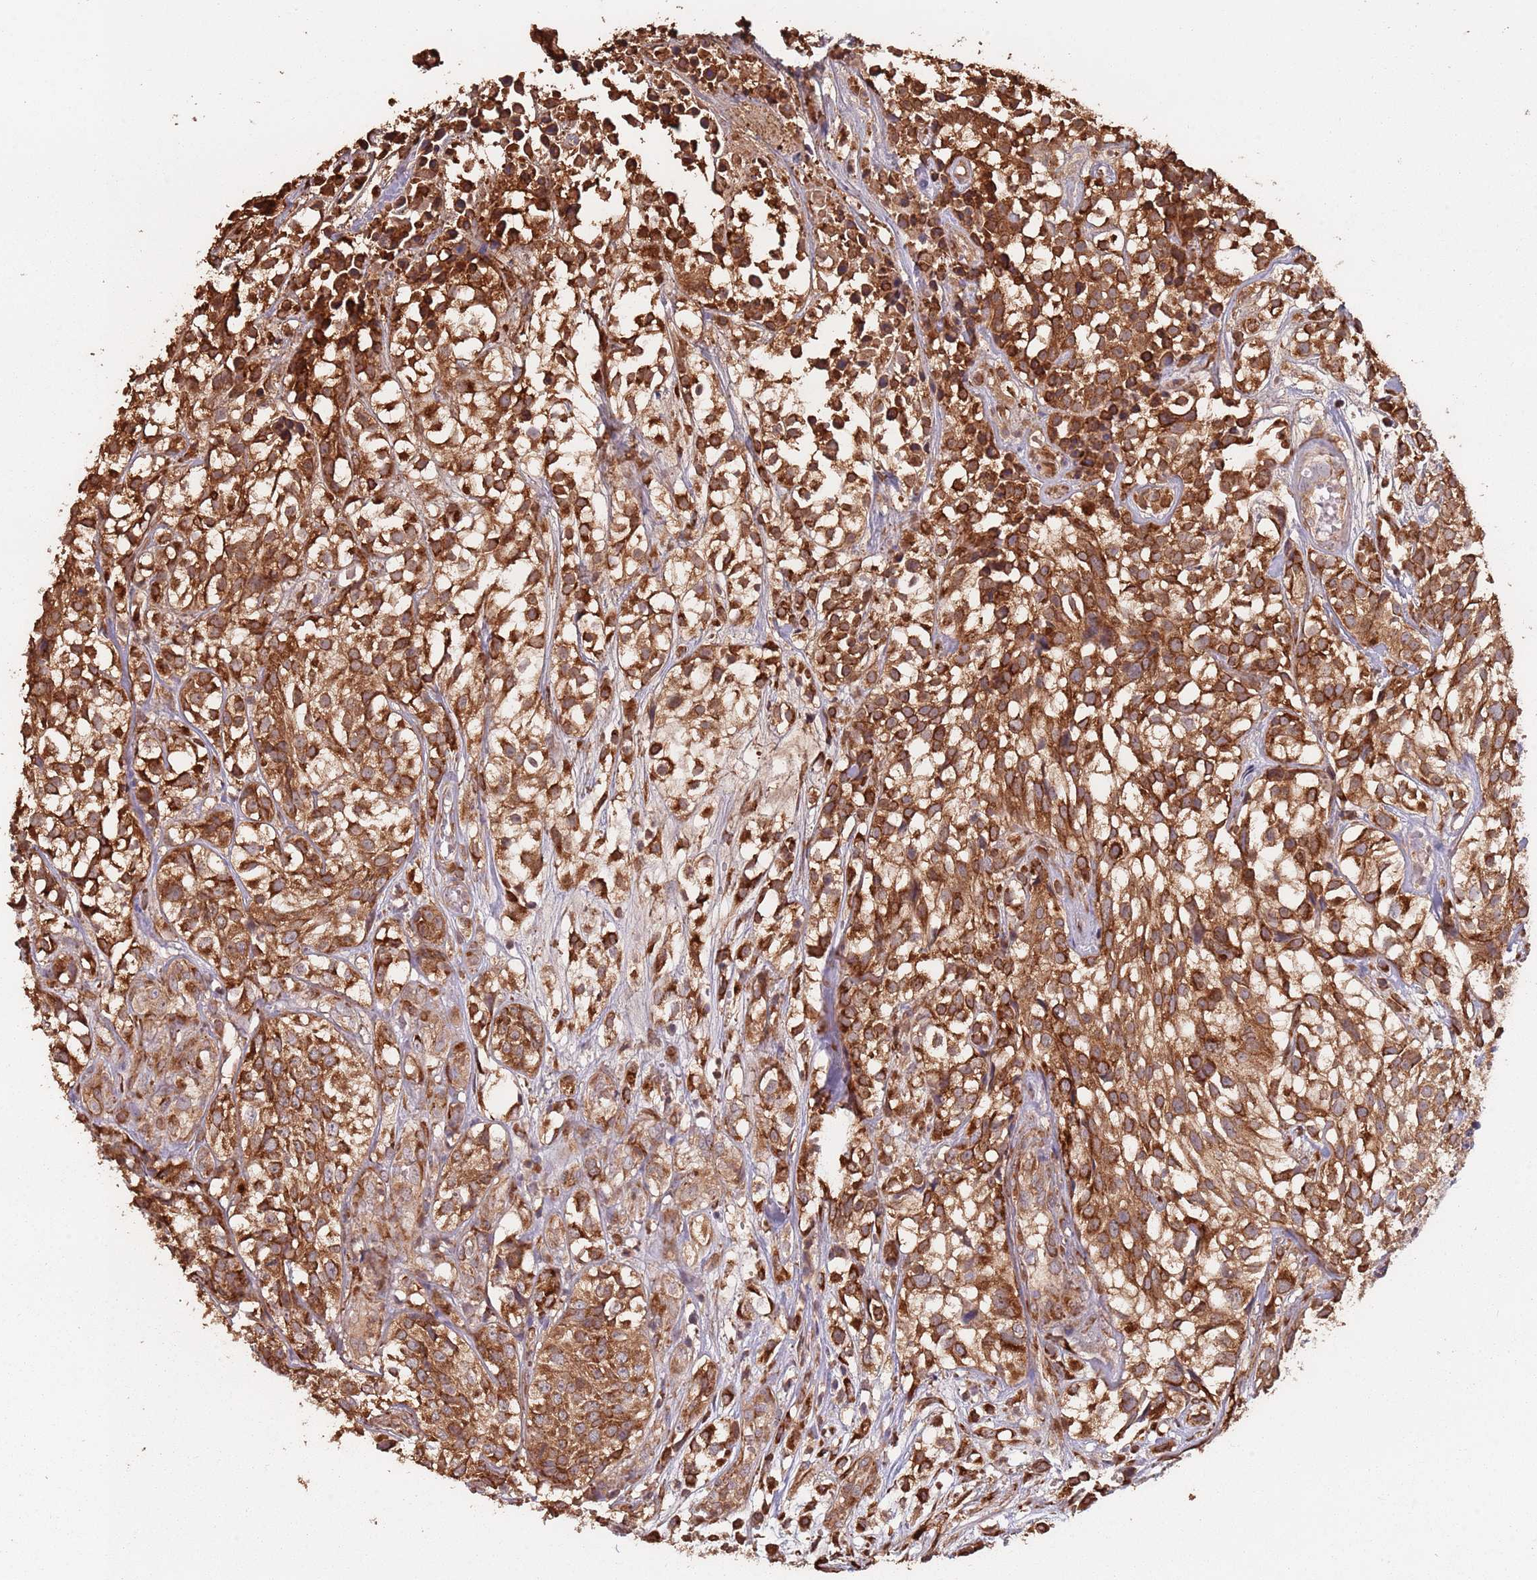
{"staining": {"intensity": "strong", "quantity": ">75%", "location": "cytoplasmic/membranous"}, "tissue": "urothelial cancer", "cell_type": "Tumor cells", "image_type": "cancer", "snomed": [{"axis": "morphology", "description": "Urothelial carcinoma, High grade"}, {"axis": "topography", "description": "Urinary bladder"}], "caption": "Protein staining of high-grade urothelial carcinoma tissue exhibits strong cytoplasmic/membranous expression in about >75% of tumor cells.", "gene": "COG4", "patient": {"sex": "male", "age": 56}}